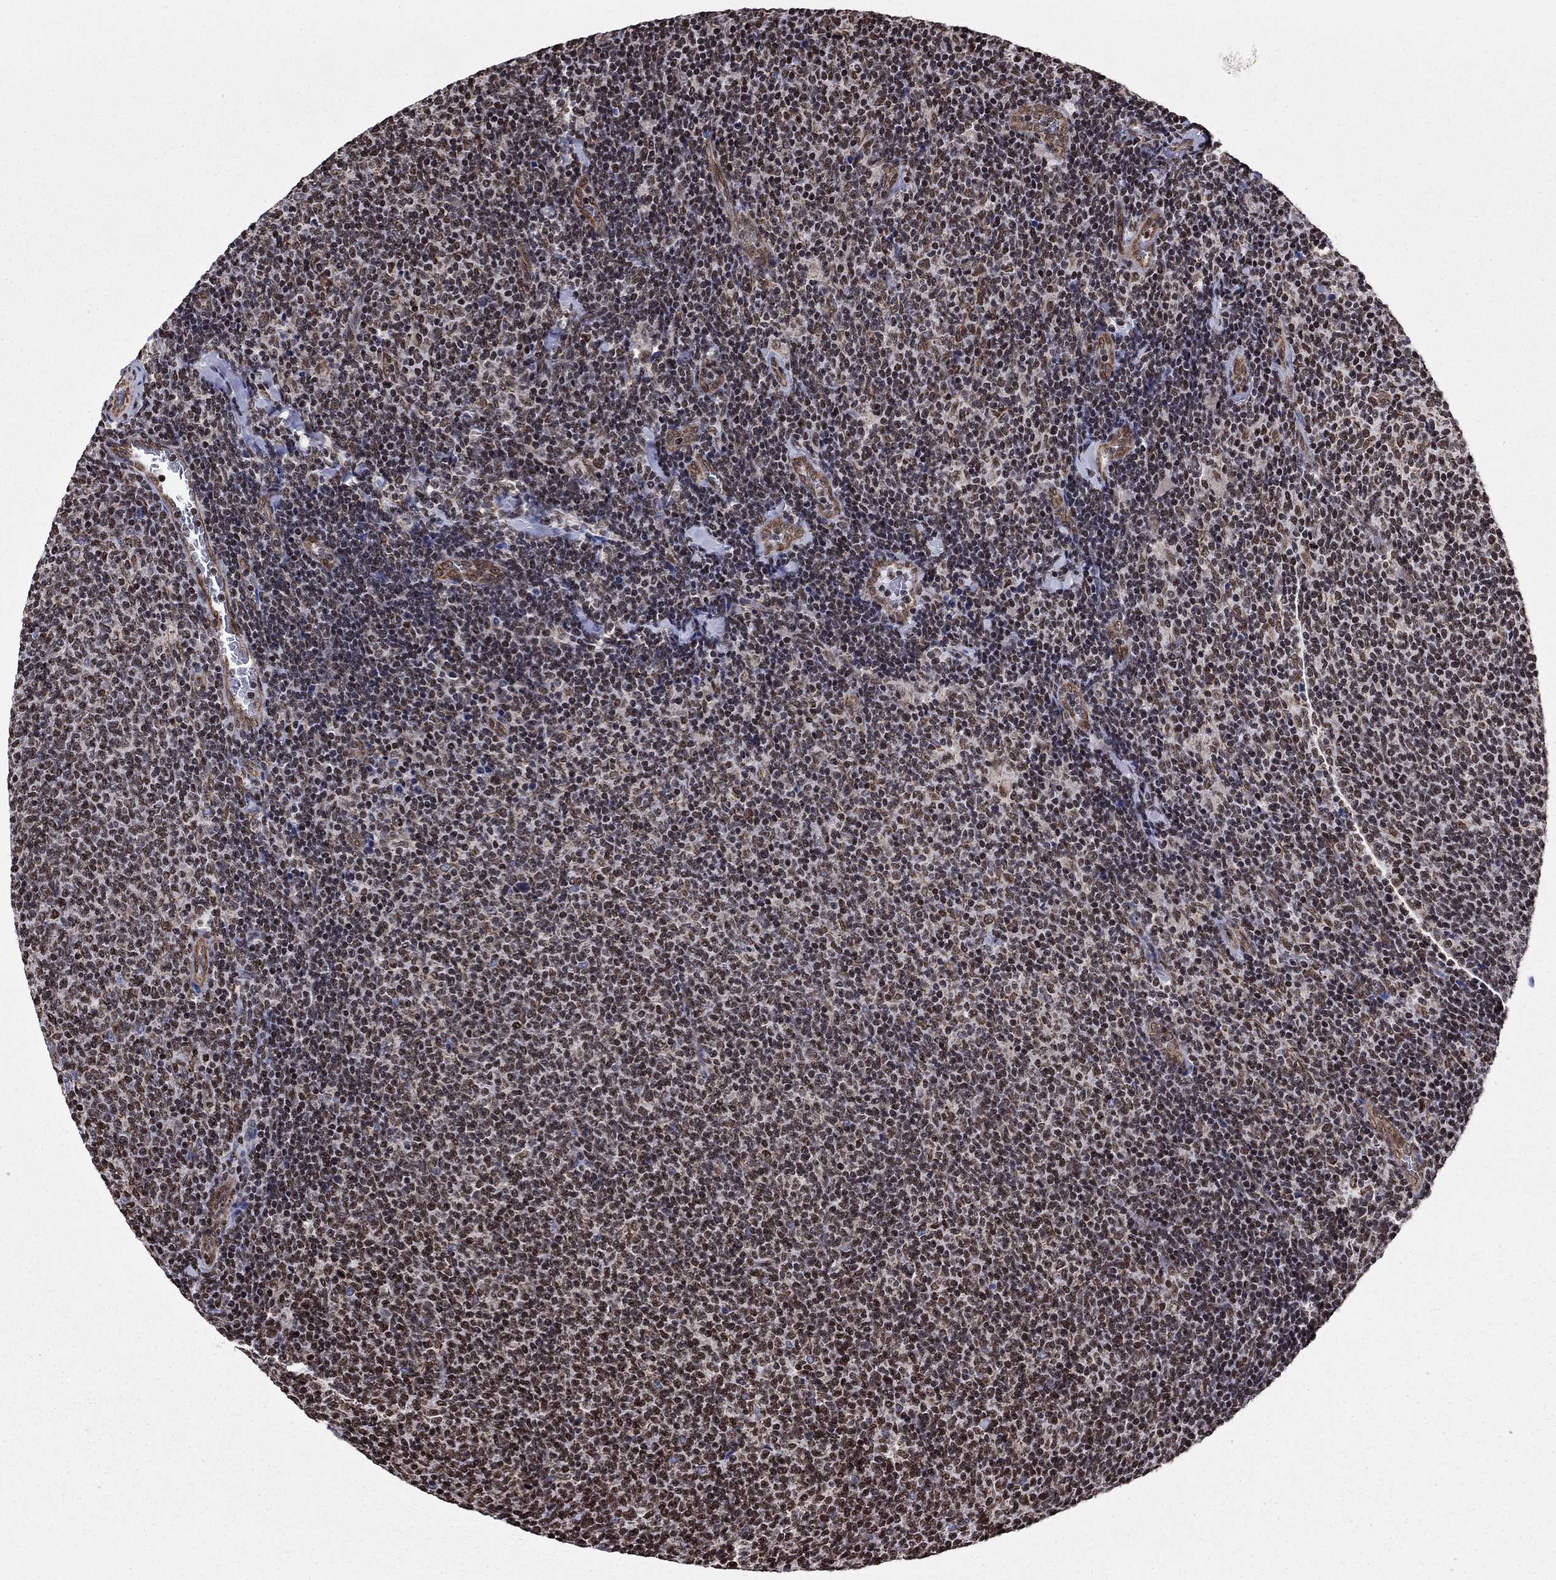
{"staining": {"intensity": "moderate", "quantity": "<25%", "location": "cytoplasmic/membranous,nuclear"}, "tissue": "lymphoma", "cell_type": "Tumor cells", "image_type": "cancer", "snomed": [{"axis": "morphology", "description": "Malignant lymphoma, non-Hodgkin's type, Low grade"}, {"axis": "topography", "description": "Lymph node"}], "caption": "The histopathology image shows staining of low-grade malignant lymphoma, non-Hodgkin's type, revealing moderate cytoplasmic/membranous and nuclear protein expression (brown color) within tumor cells. Nuclei are stained in blue.", "gene": "N4BP2", "patient": {"sex": "male", "age": 52}}